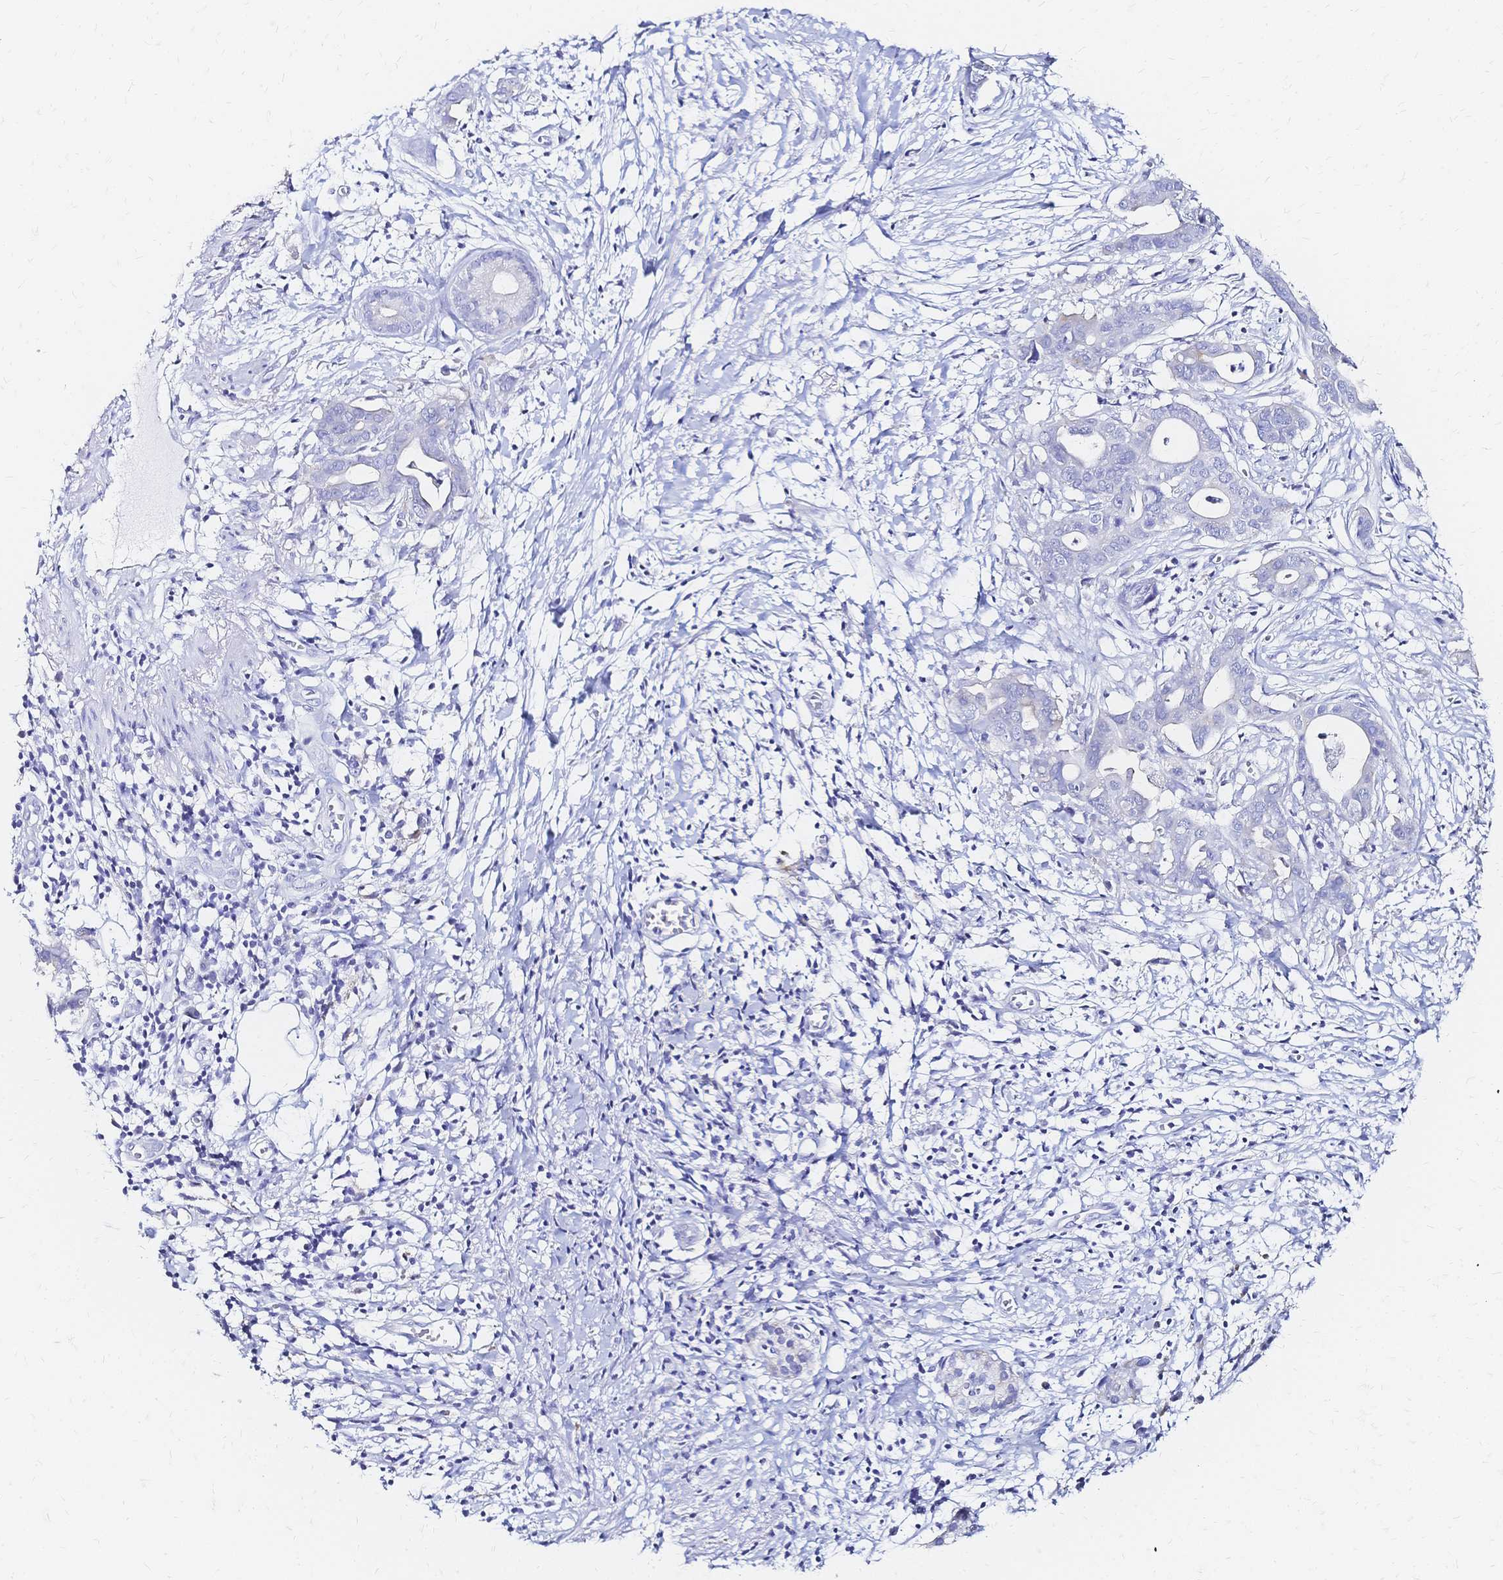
{"staining": {"intensity": "negative", "quantity": "none", "location": "none"}, "tissue": "pancreatic cancer", "cell_type": "Tumor cells", "image_type": "cancer", "snomed": [{"axis": "morphology", "description": "Adenocarcinoma, NOS"}, {"axis": "topography", "description": "Pancreas"}], "caption": "IHC histopathology image of neoplastic tissue: pancreatic cancer stained with DAB displays no significant protein expression in tumor cells.", "gene": "SLC5A1", "patient": {"sex": "male", "age": 61}}